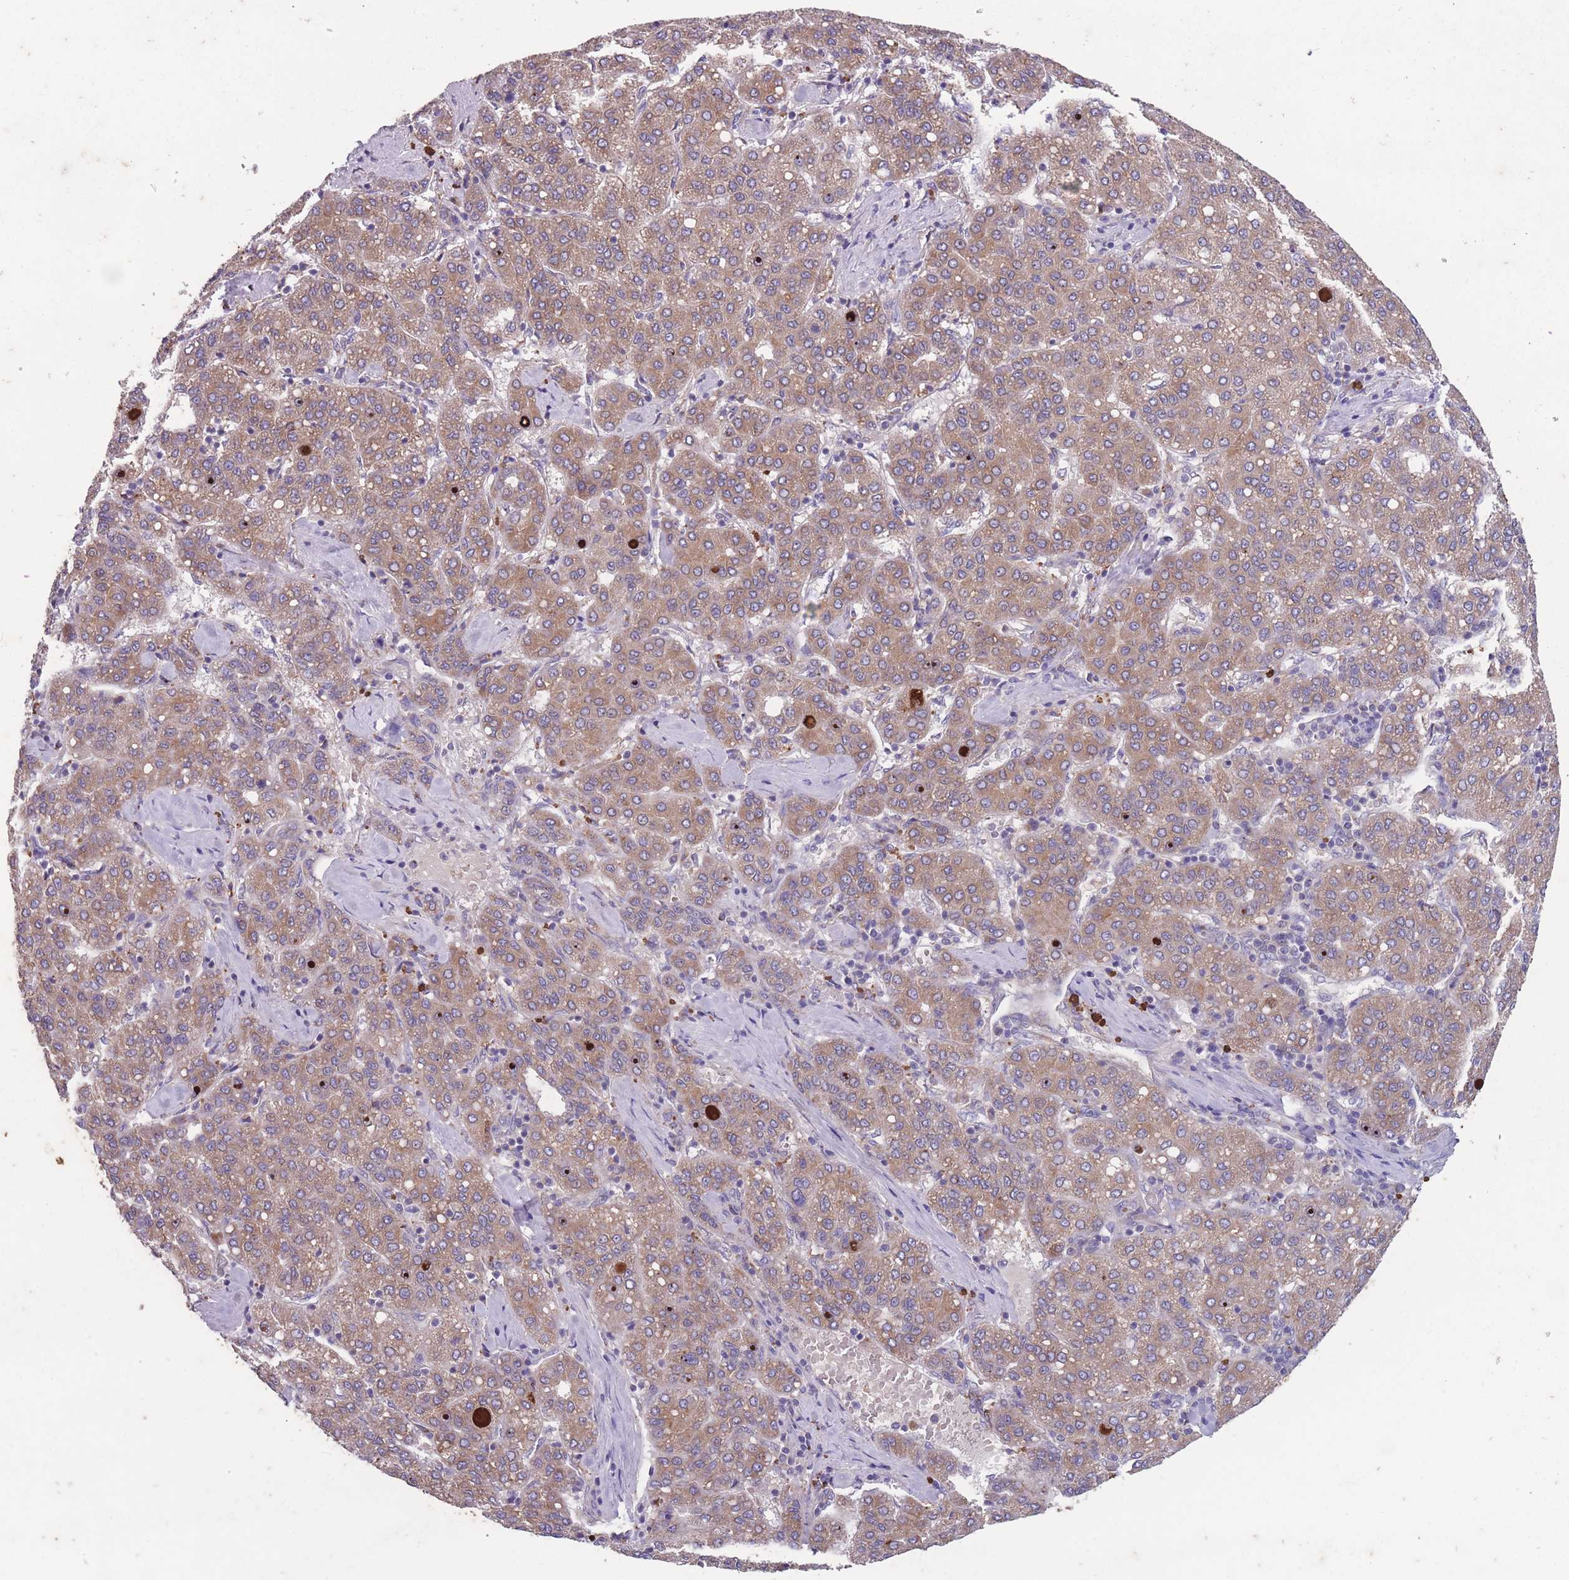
{"staining": {"intensity": "moderate", "quantity": ">75%", "location": "cytoplasmic/membranous"}, "tissue": "liver cancer", "cell_type": "Tumor cells", "image_type": "cancer", "snomed": [{"axis": "morphology", "description": "Carcinoma, Hepatocellular, NOS"}, {"axis": "topography", "description": "Liver"}], "caption": "Immunohistochemical staining of human hepatocellular carcinoma (liver) shows medium levels of moderate cytoplasmic/membranous positivity in about >75% of tumor cells.", "gene": "STIM2", "patient": {"sex": "male", "age": 65}}